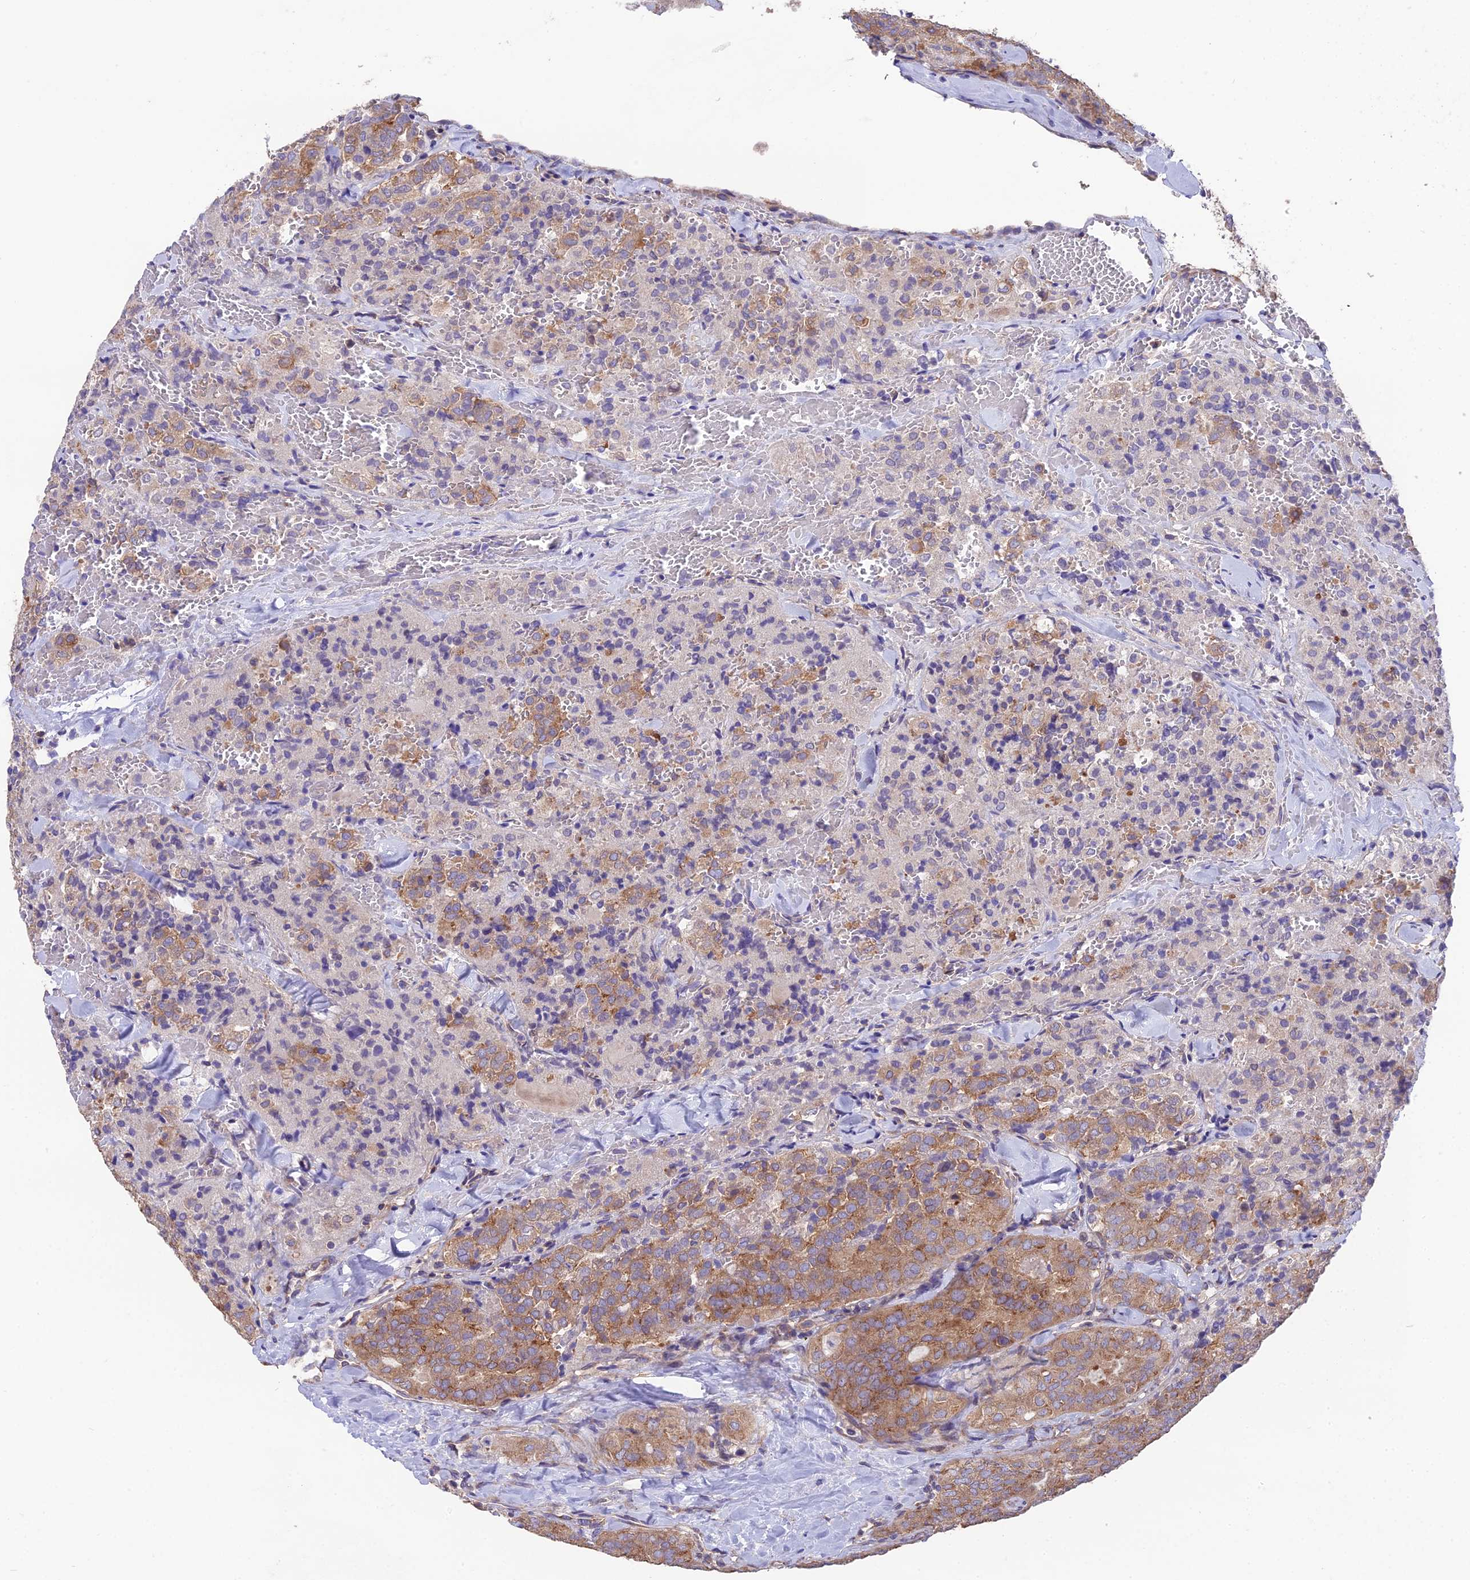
{"staining": {"intensity": "moderate", "quantity": ">75%", "location": "cytoplasmic/membranous"}, "tissue": "thyroid cancer", "cell_type": "Tumor cells", "image_type": "cancer", "snomed": [{"axis": "morphology", "description": "Follicular adenoma carcinoma, NOS"}, {"axis": "topography", "description": "Thyroid gland"}], "caption": "A high-resolution photomicrograph shows IHC staining of follicular adenoma carcinoma (thyroid), which shows moderate cytoplasmic/membranous positivity in about >75% of tumor cells. (brown staining indicates protein expression, while blue staining denotes nuclei).", "gene": "BLOC1S4", "patient": {"sex": "male", "age": 75}}